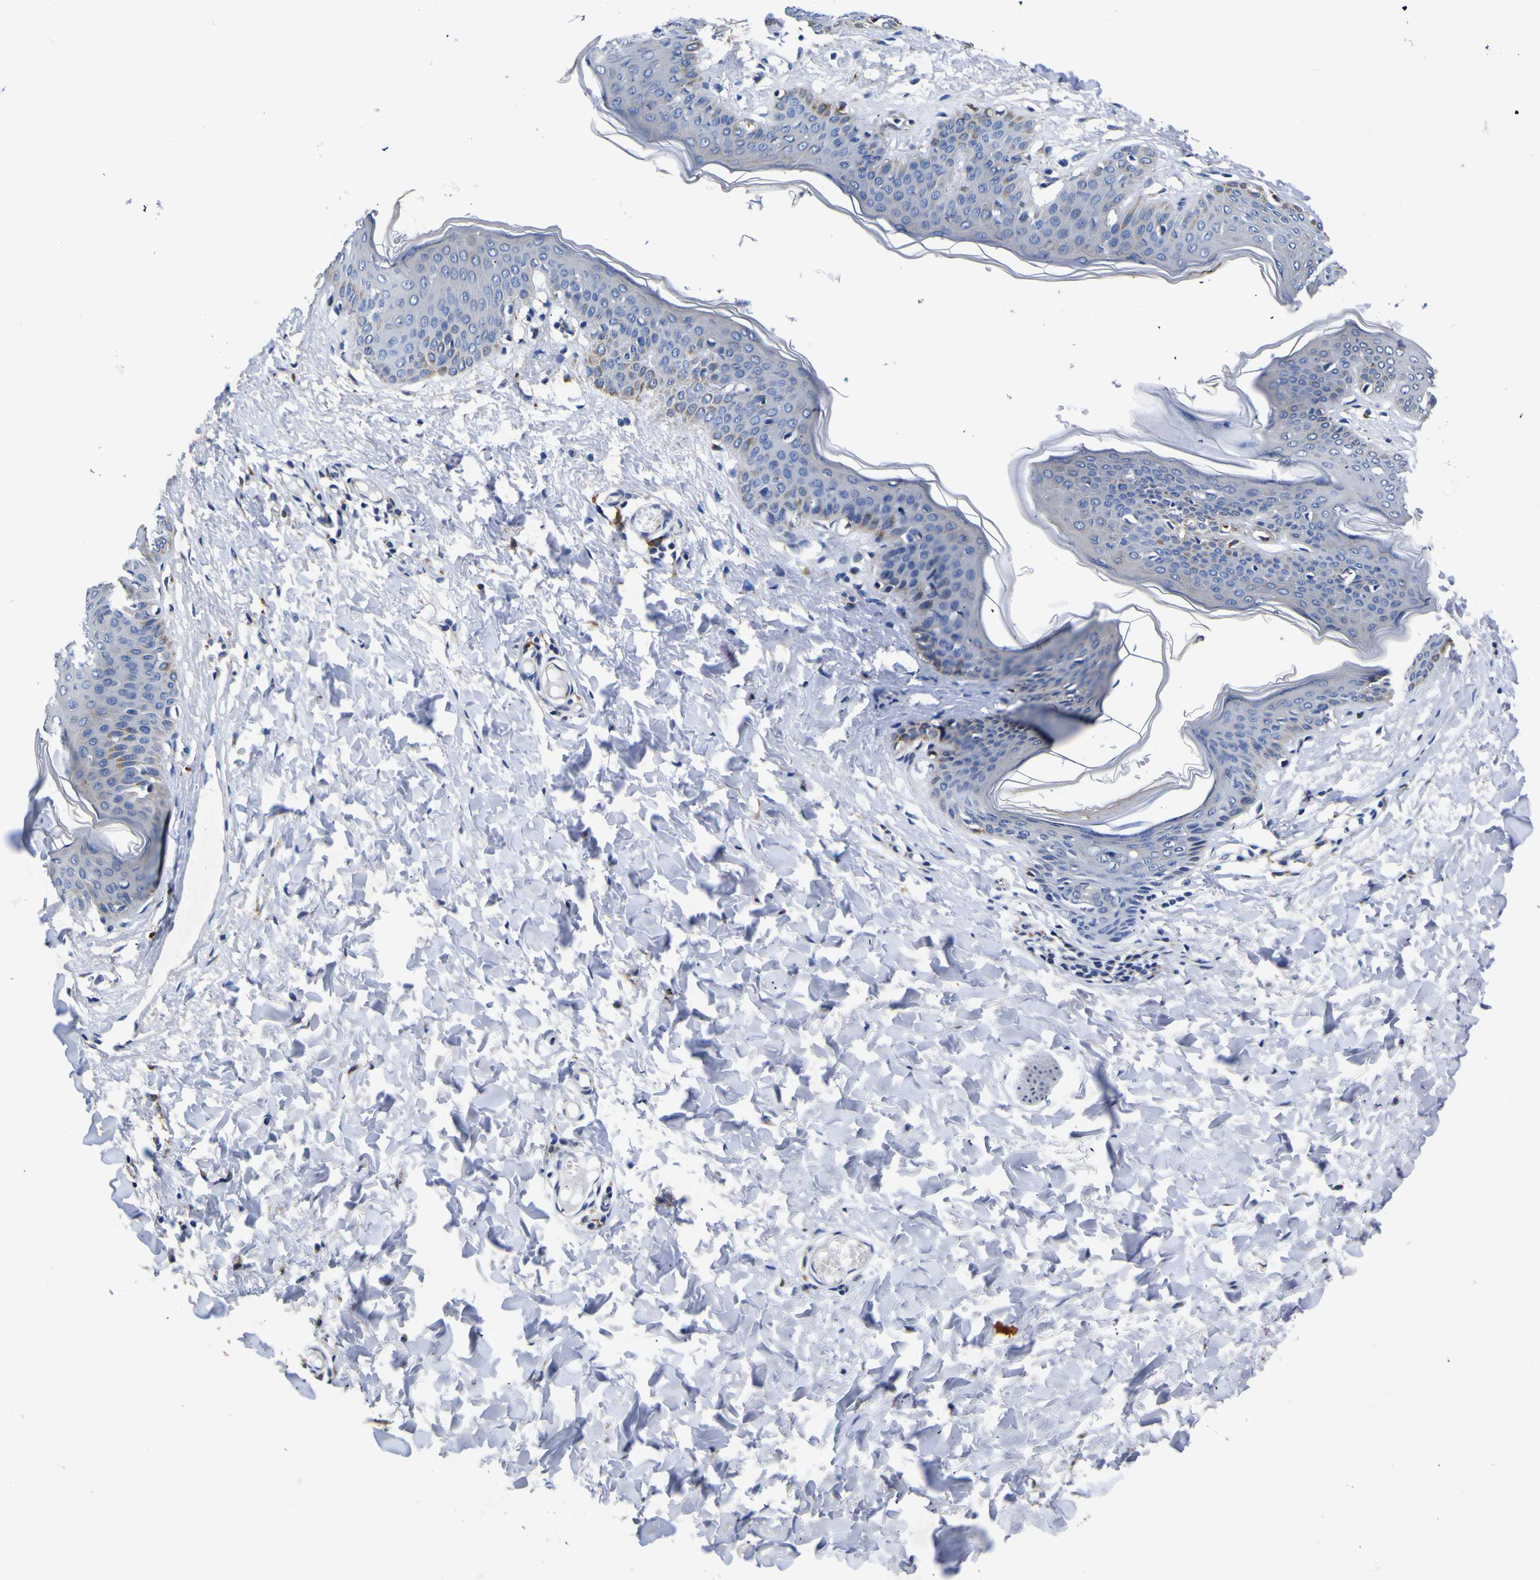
{"staining": {"intensity": "negative", "quantity": "none", "location": "none"}, "tissue": "skin", "cell_type": "Fibroblasts", "image_type": "normal", "snomed": [{"axis": "morphology", "description": "Normal tissue, NOS"}, {"axis": "topography", "description": "Skin"}], "caption": "Skin stained for a protein using IHC shows no expression fibroblasts.", "gene": "COA1", "patient": {"sex": "male", "age": 74}}